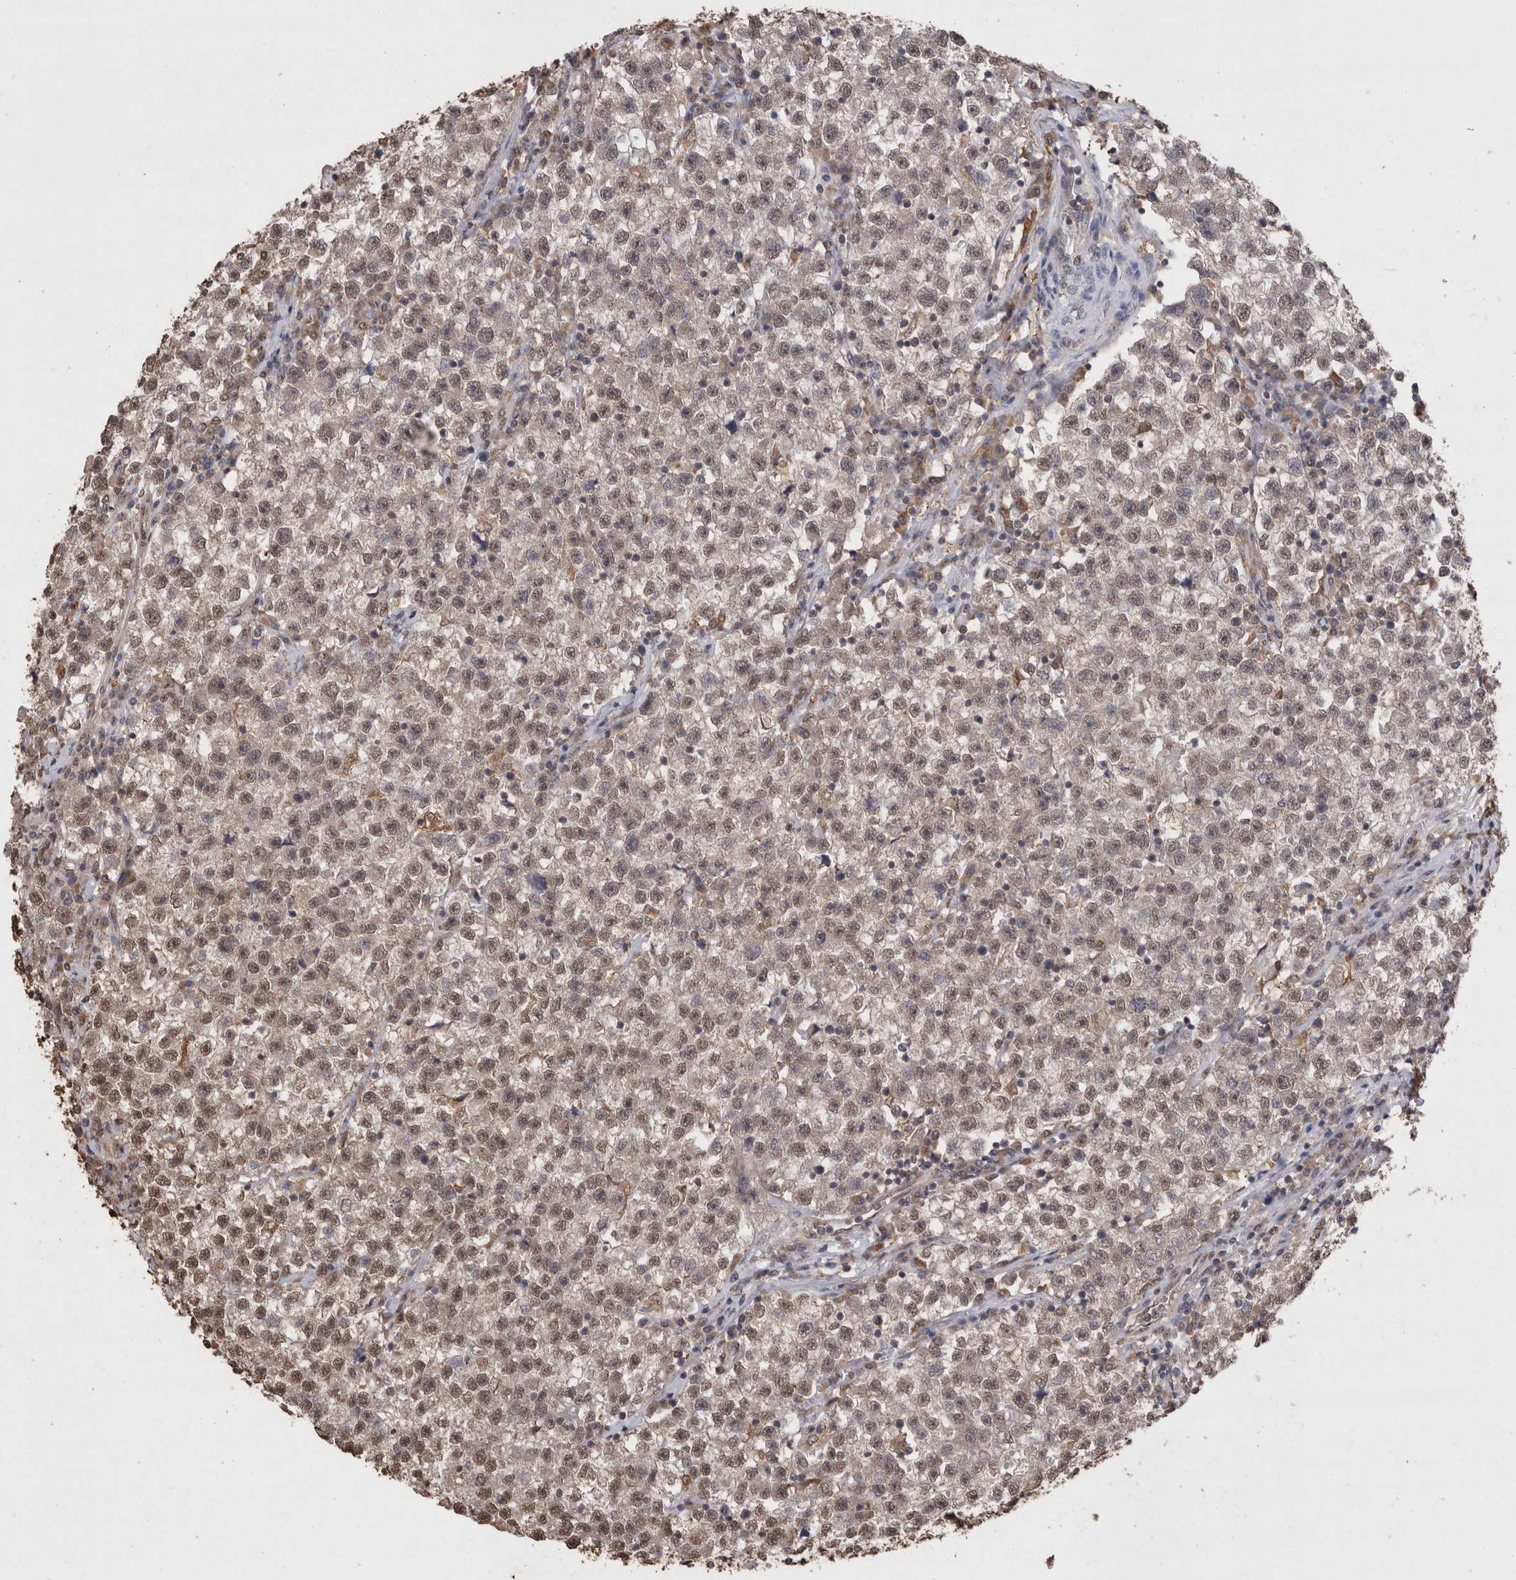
{"staining": {"intensity": "moderate", "quantity": ">75%", "location": "nuclear"}, "tissue": "testis cancer", "cell_type": "Tumor cells", "image_type": "cancer", "snomed": [{"axis": "morphology", "description": "Seminoma, NOS"}, {"axis": "topography", "description": "Testis"}], "caption": "Moderate nuclear positivity for a protein is seen in about >75% of tumor cells of testis cancer (seminoma) using immunohistochemistry (IHC).", "gene": "GRK5", "patient": {"sex": "male", "age": 22}}